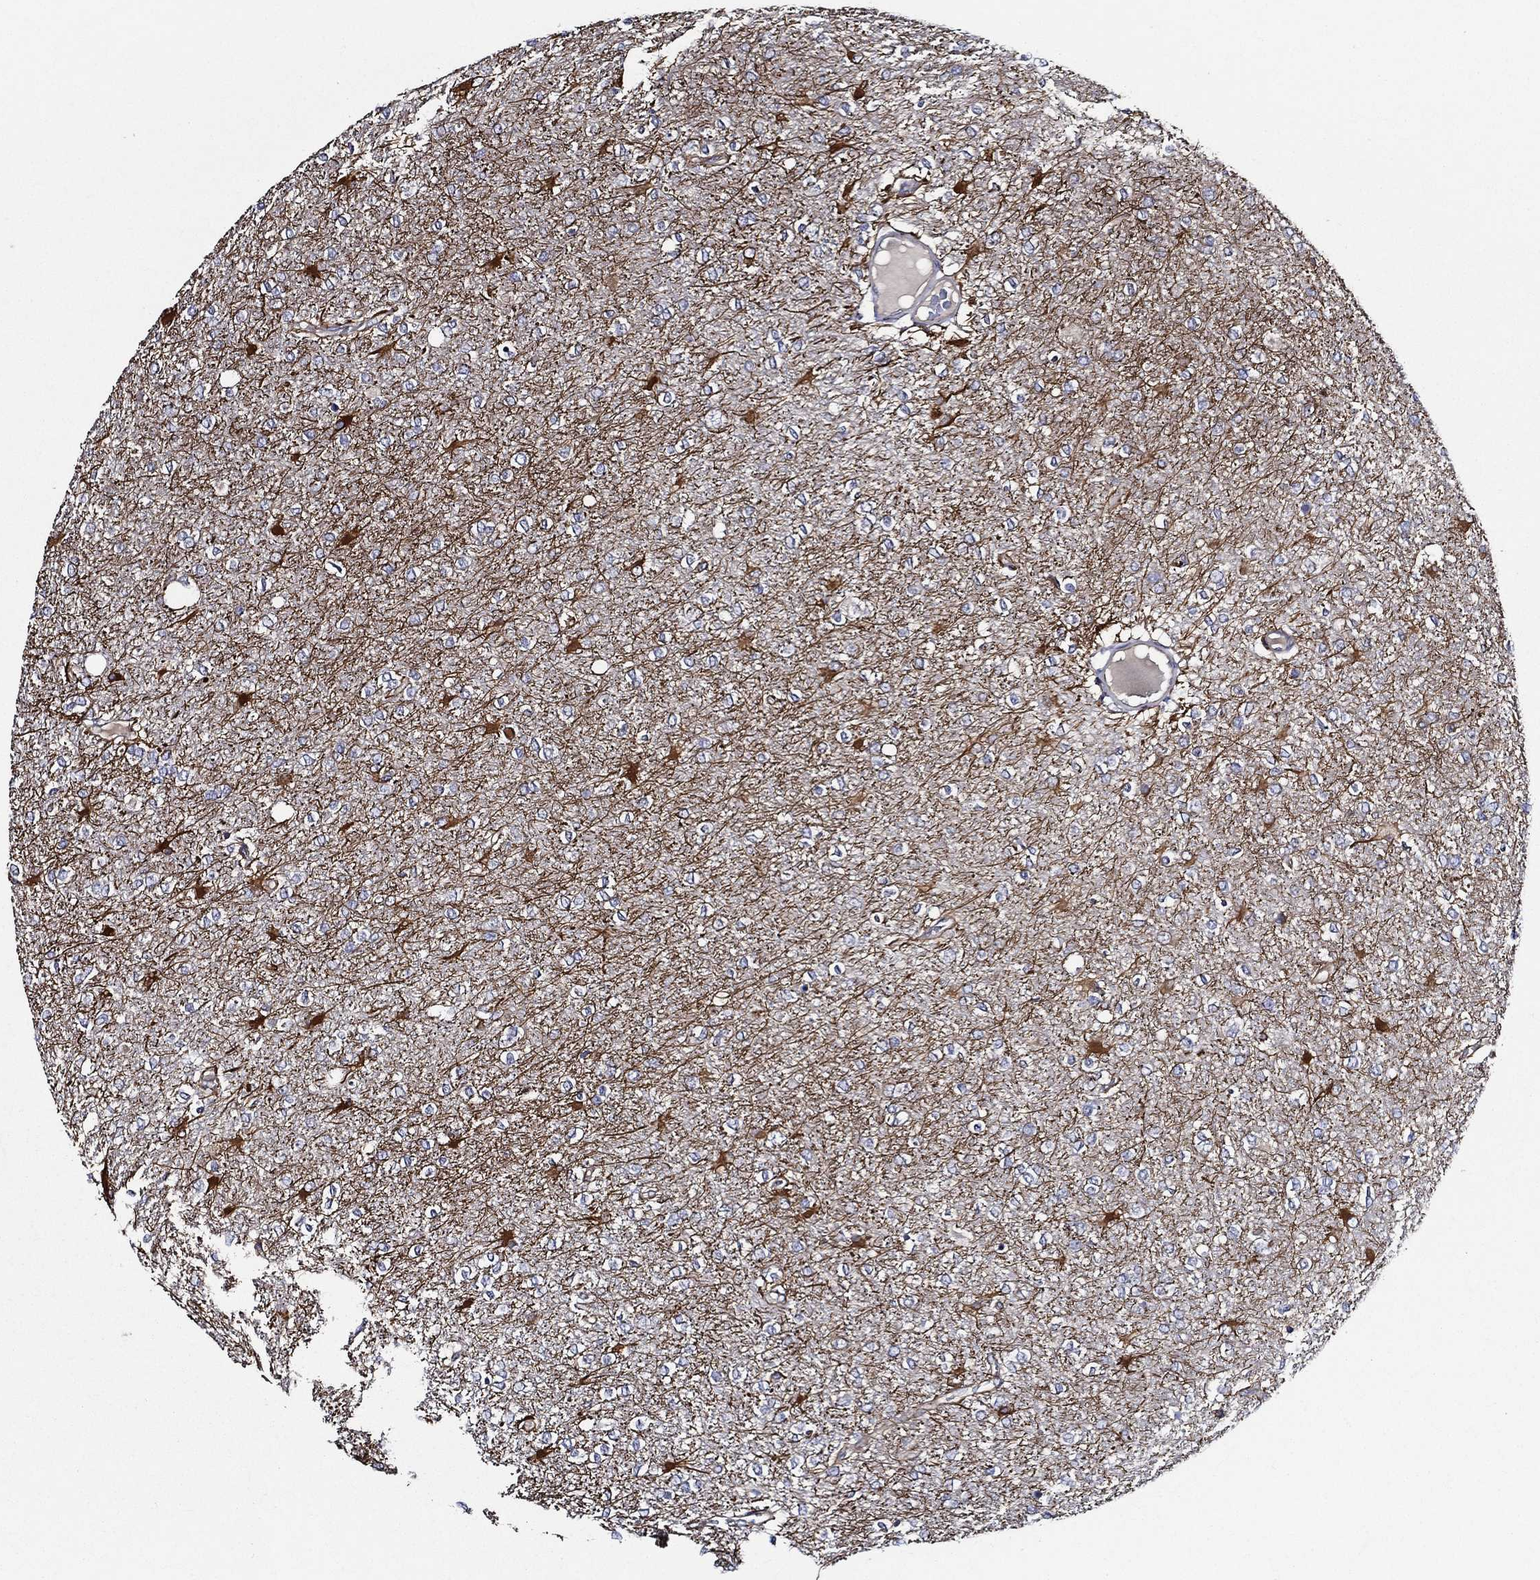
{"staining": {"intensity": "negative", "quantity": "none", "location": "none"}, "tissue": "glioma", "cell_type": "Tumor cells", "image_type": "cancer", "snomed": [{"axis": "morphology", "description": "Glioma, malignant, High grade"}, {"axis": "topography", "description": "Cerebral cortex"}], "caption": "IHC micrograph of neoplastic tissue: human glioma stained with DAB shows no significant protein positivity in tumor cells.", "gene": "KIF20B", "patient": {"sex": "male", "age": 70}}